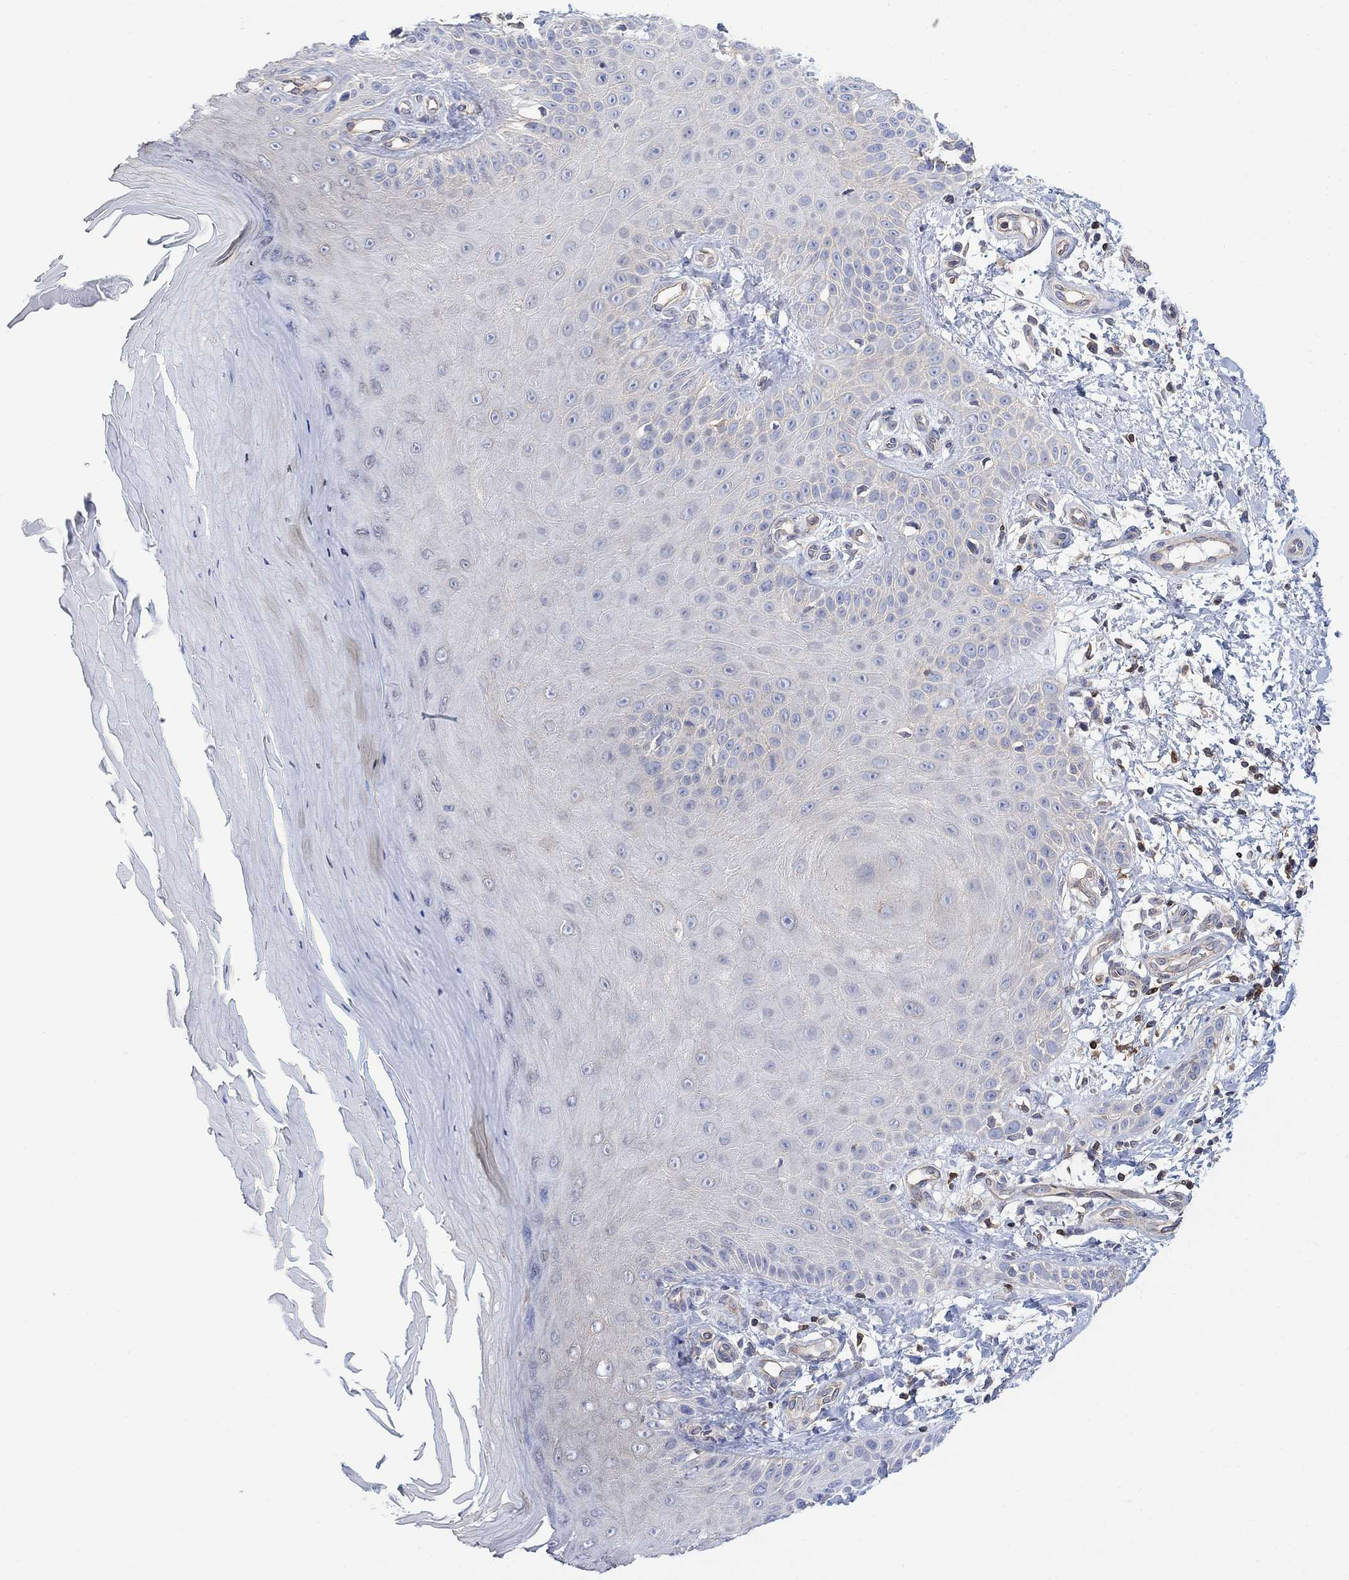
{"staining": {"intensity": "negative", "quantity": "none", "location": "none"}, "tissue": "skin", "cell_type": "Fibroblasts", "image_type": "normal", "snomed": [{"axis": "morphology", "description": "Normal tissue, NOS"}, {"axis": "morphology", "description": "Inflammation, NOS"}, {"axis": "morphology", "description": "Fibrosis, NOS"}, {"axis": "topography", "description": "Skin"}], "caption": "Immunohistochemistry (IHC) image of unremarkable skin: skin stained with DAB (3,3'-diaminobenzidine) exhibits no significant protein expression in fibroblasts. (DAB immunohistochemistry, high magnification).", "gene": "GBP5", "patient": {"sex": "male", "age": 71}}